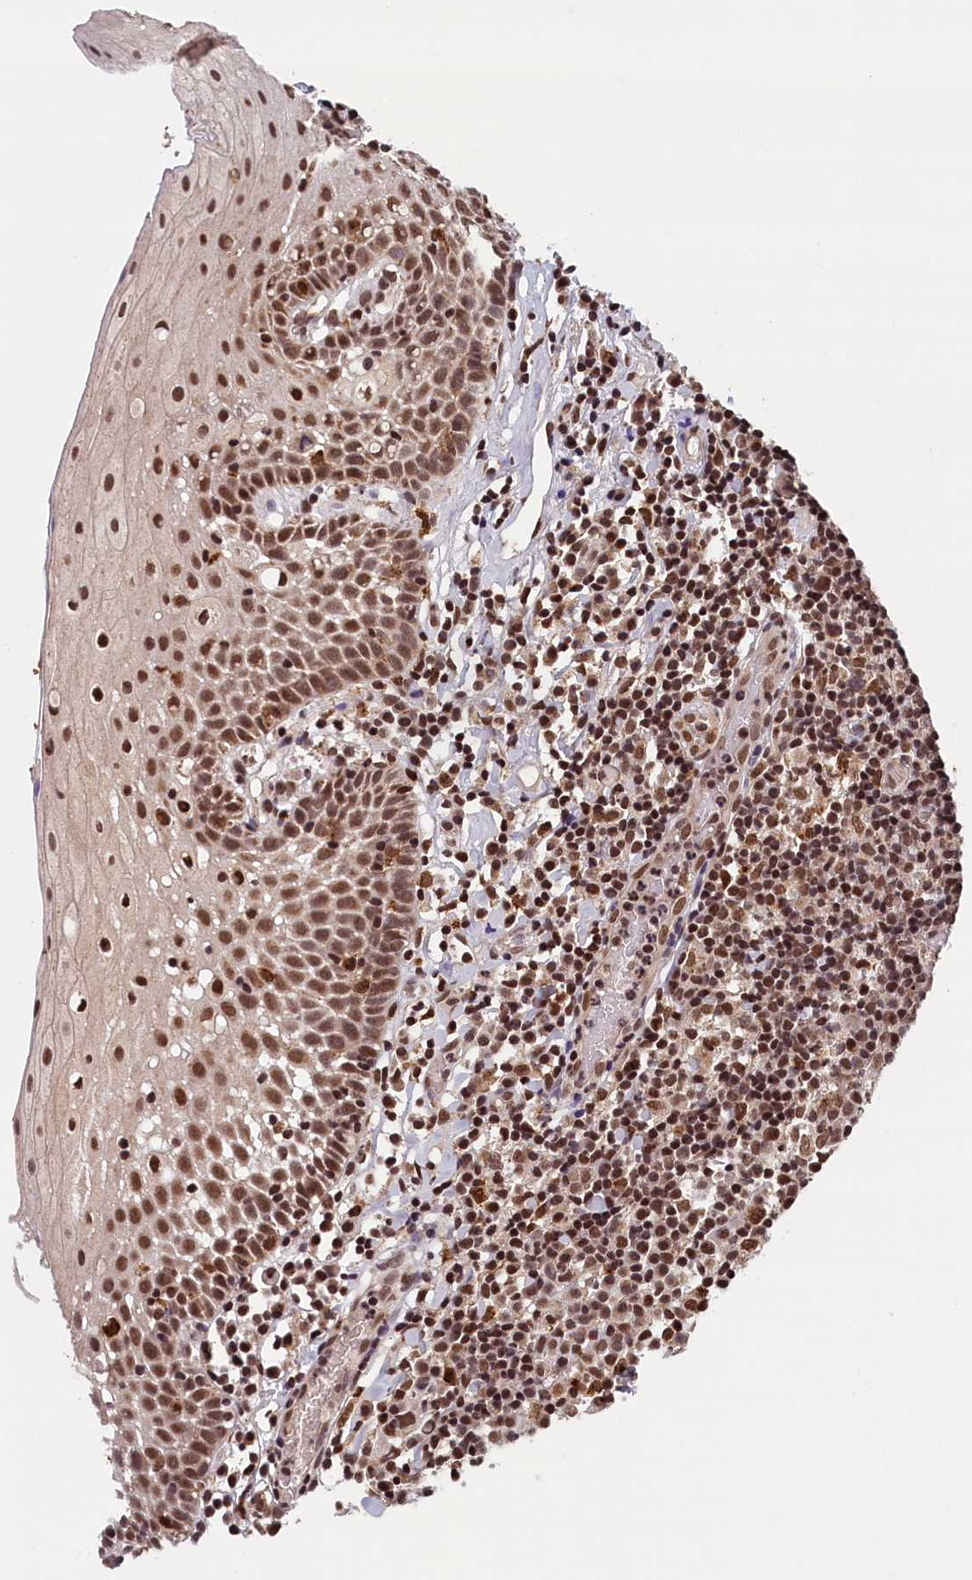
{"staining": {"intensity": "moderate", "quantity": ">75%", "location": "nuclear"}, "tissue": "oral mucosa", "cell_type": "Squamous epithelial cells", "image_type": "normal", "snomed": [{"axis": "morphology", "description": "Normal tissue, NOS"}, {"axis": "topography", "description": "Oral tissue"}], "caption": "IHC micrograph of benign oral mucosa: oral mucosa stained using immunohistochemistry (IHC) demonstrates medium levels of moderate protein expression localized specifically in the nuclear of squamous epithelial cells, appearing as a nuclear brown color.", "gene": "KCNK6", "patient": {"sex": "female", "age": 69}}